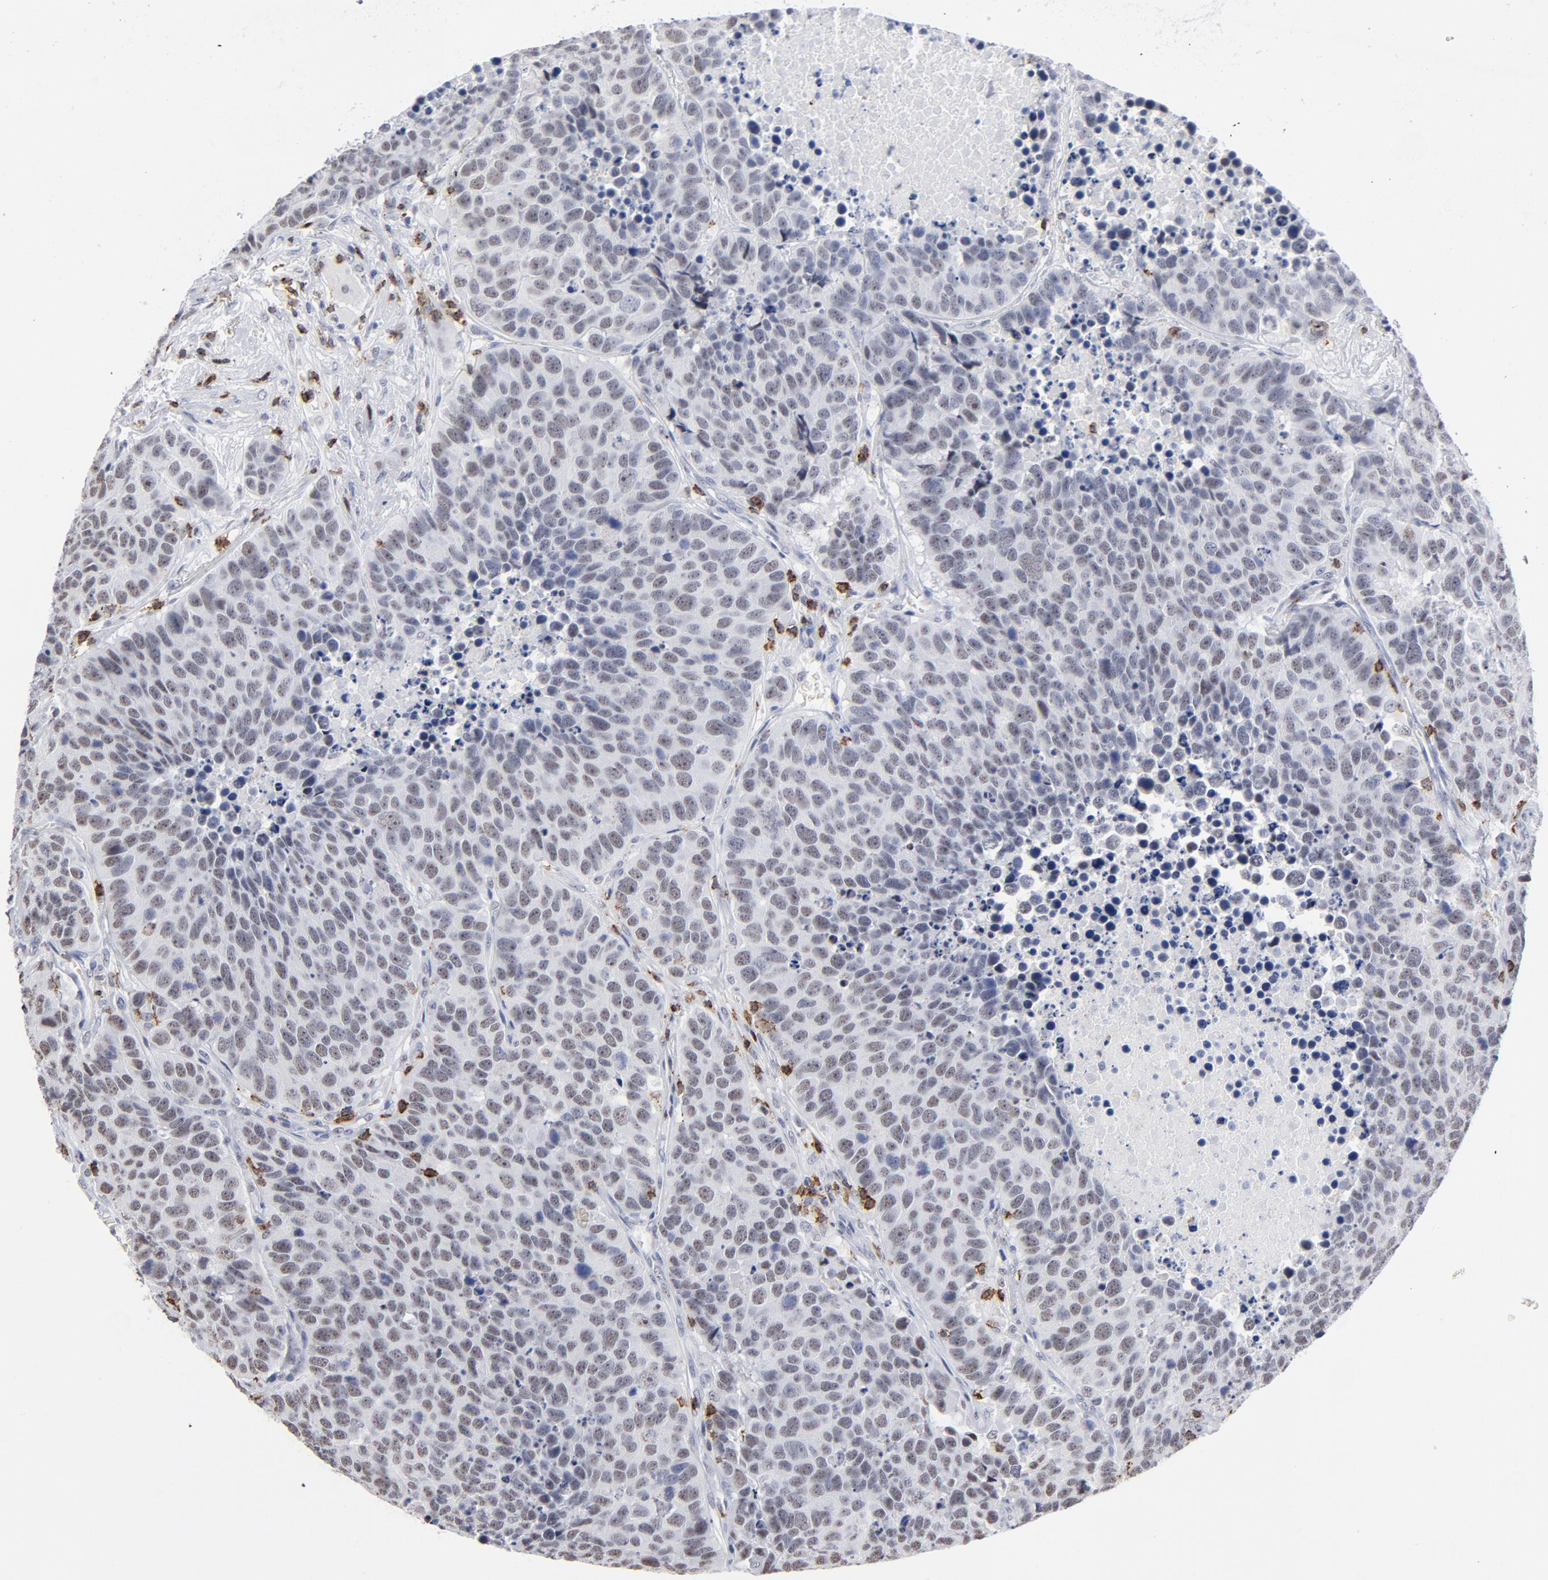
{"staining": {"intensity": "weak", "quantity": "25%-75%", "location": "nuclear"}, "tissue": "carcinoid", "cell_type": "Tumor cells", "image_type": "cancer", "snomed": [{"axis": "morphology", "description": "Carcinoid, malignant, NOS"}, {"axis": "topography", "description": "Lung"}], "caption": "A brown stain highlights weak nuclear positivity of a protein in malignant carcinoid tumor cells.", "gene": "CD2", "patient": {"sex": "male", "age": 60}}